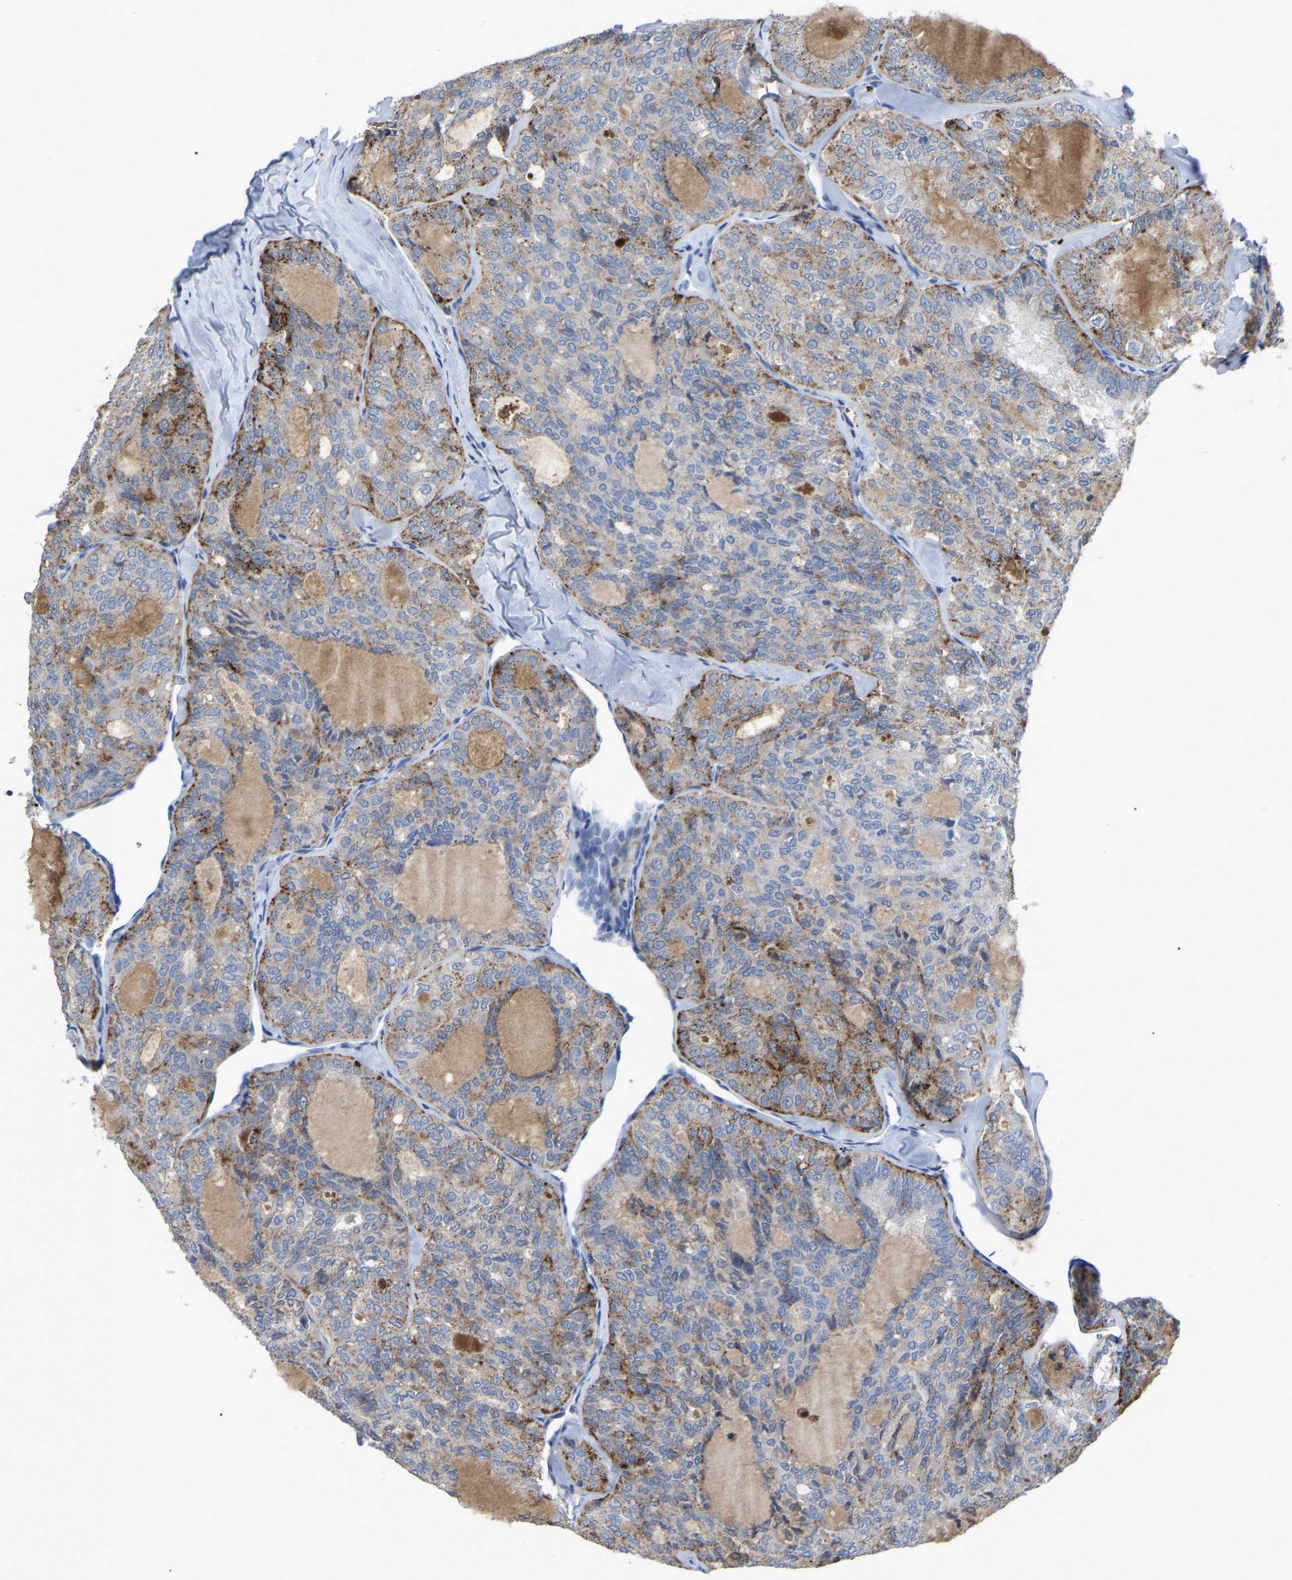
{"staining": {"intensity": "moderate", "quantity": "<25%", "location": "cytoplasmic/membranous"}, "tissue": "thyroid cancer", "cell_type": "Tumor cells", "image_type": "cancer", "snomed": [{"axis": "morphology", "description": "Follicular adenoma carcinoma, NOS"}, {"axis": "topography", "description": "Thyroid gland"}], "caption": "This is an image of immunohistochemistry staining of thyroid follicular adenoma carcinoma, which shows moderate staining in the cytoplasmic/membranous of tumor cells.", "gene": "SMPD2", "patient": {"sex": "male", "age": 75}}